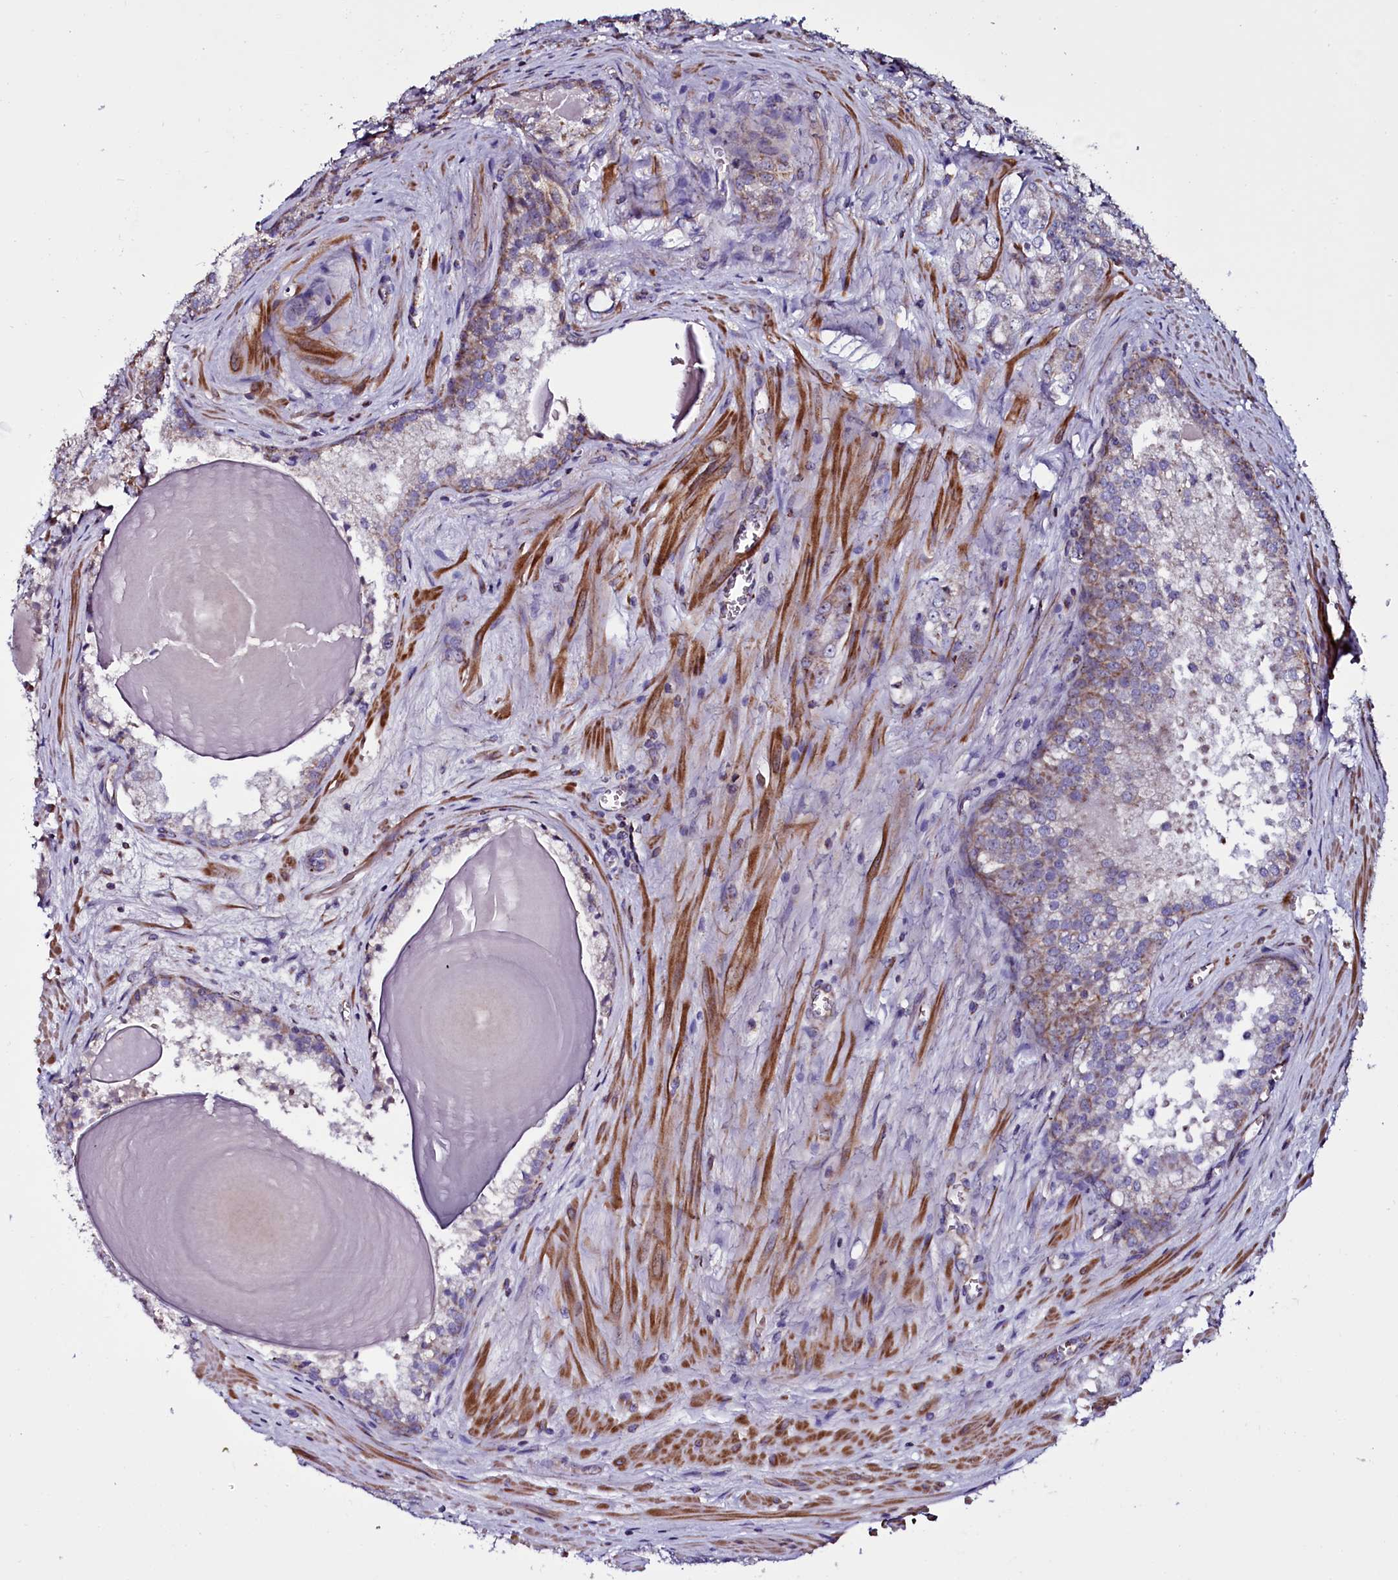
{"staining": {"intensity": "negative", "quantity": "none", "location": "none"}, "tissue": "prostate cancer", "cell_type": "Tumor cells", "image_type": "cancer", "snomed": [{"axis": "morphology", "description": "Adenocarcinoma, Low grade"}, {"axis": "topography", "description": "Prostate"}], "caption": "This micrograph is of adenocarcinoma (low-grade) (prostate) stained with immunohistochemistry to label a protein in brown with the nuclei are counter-stained blue. There is no expression in tumor cells.", "gene": "NAA80", "patient": {"sex": "male", "age": 47}}